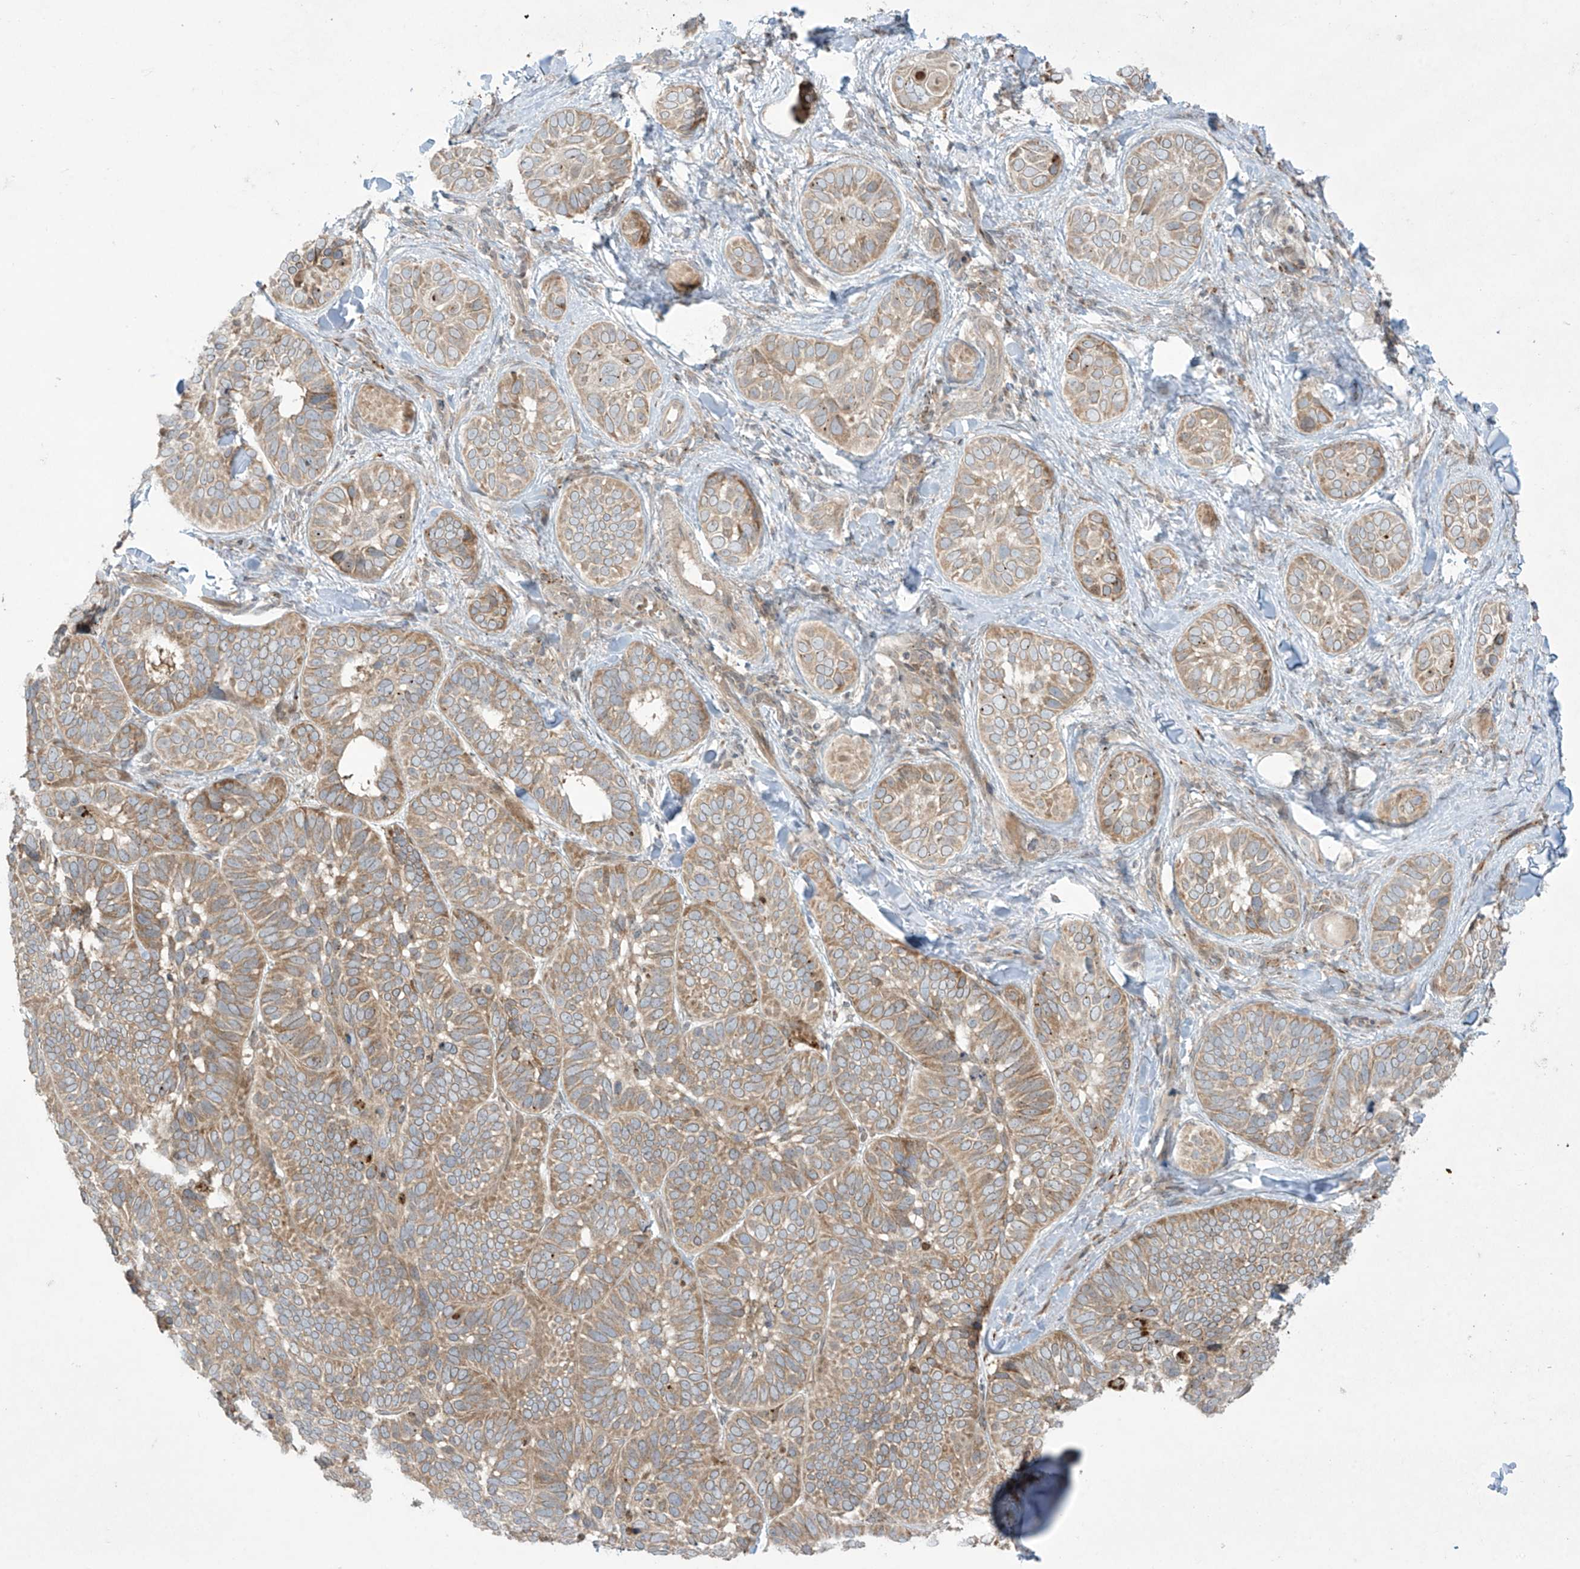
{"staining": {"intensity": "moderate", "quantity": ">75%", "location": "cytoplasmic/membranous"}, "tissue": "skin cancer", "cell_type": "Tumor cells", "image_type": "cancer", "snomed": [{"axis": "morphology", "description": "Basal cell carcinoma"}, {"axis": "topography", "description": "Skin"}], "caption": "Human skin basal cell carcinoma stained for a protein (brown) displays moderate cytoplasmic/membranous positive expression in approximately >75% of tumor cells.", "gene": "PPAT", "patient": {"sex": "male", "age": 62}}